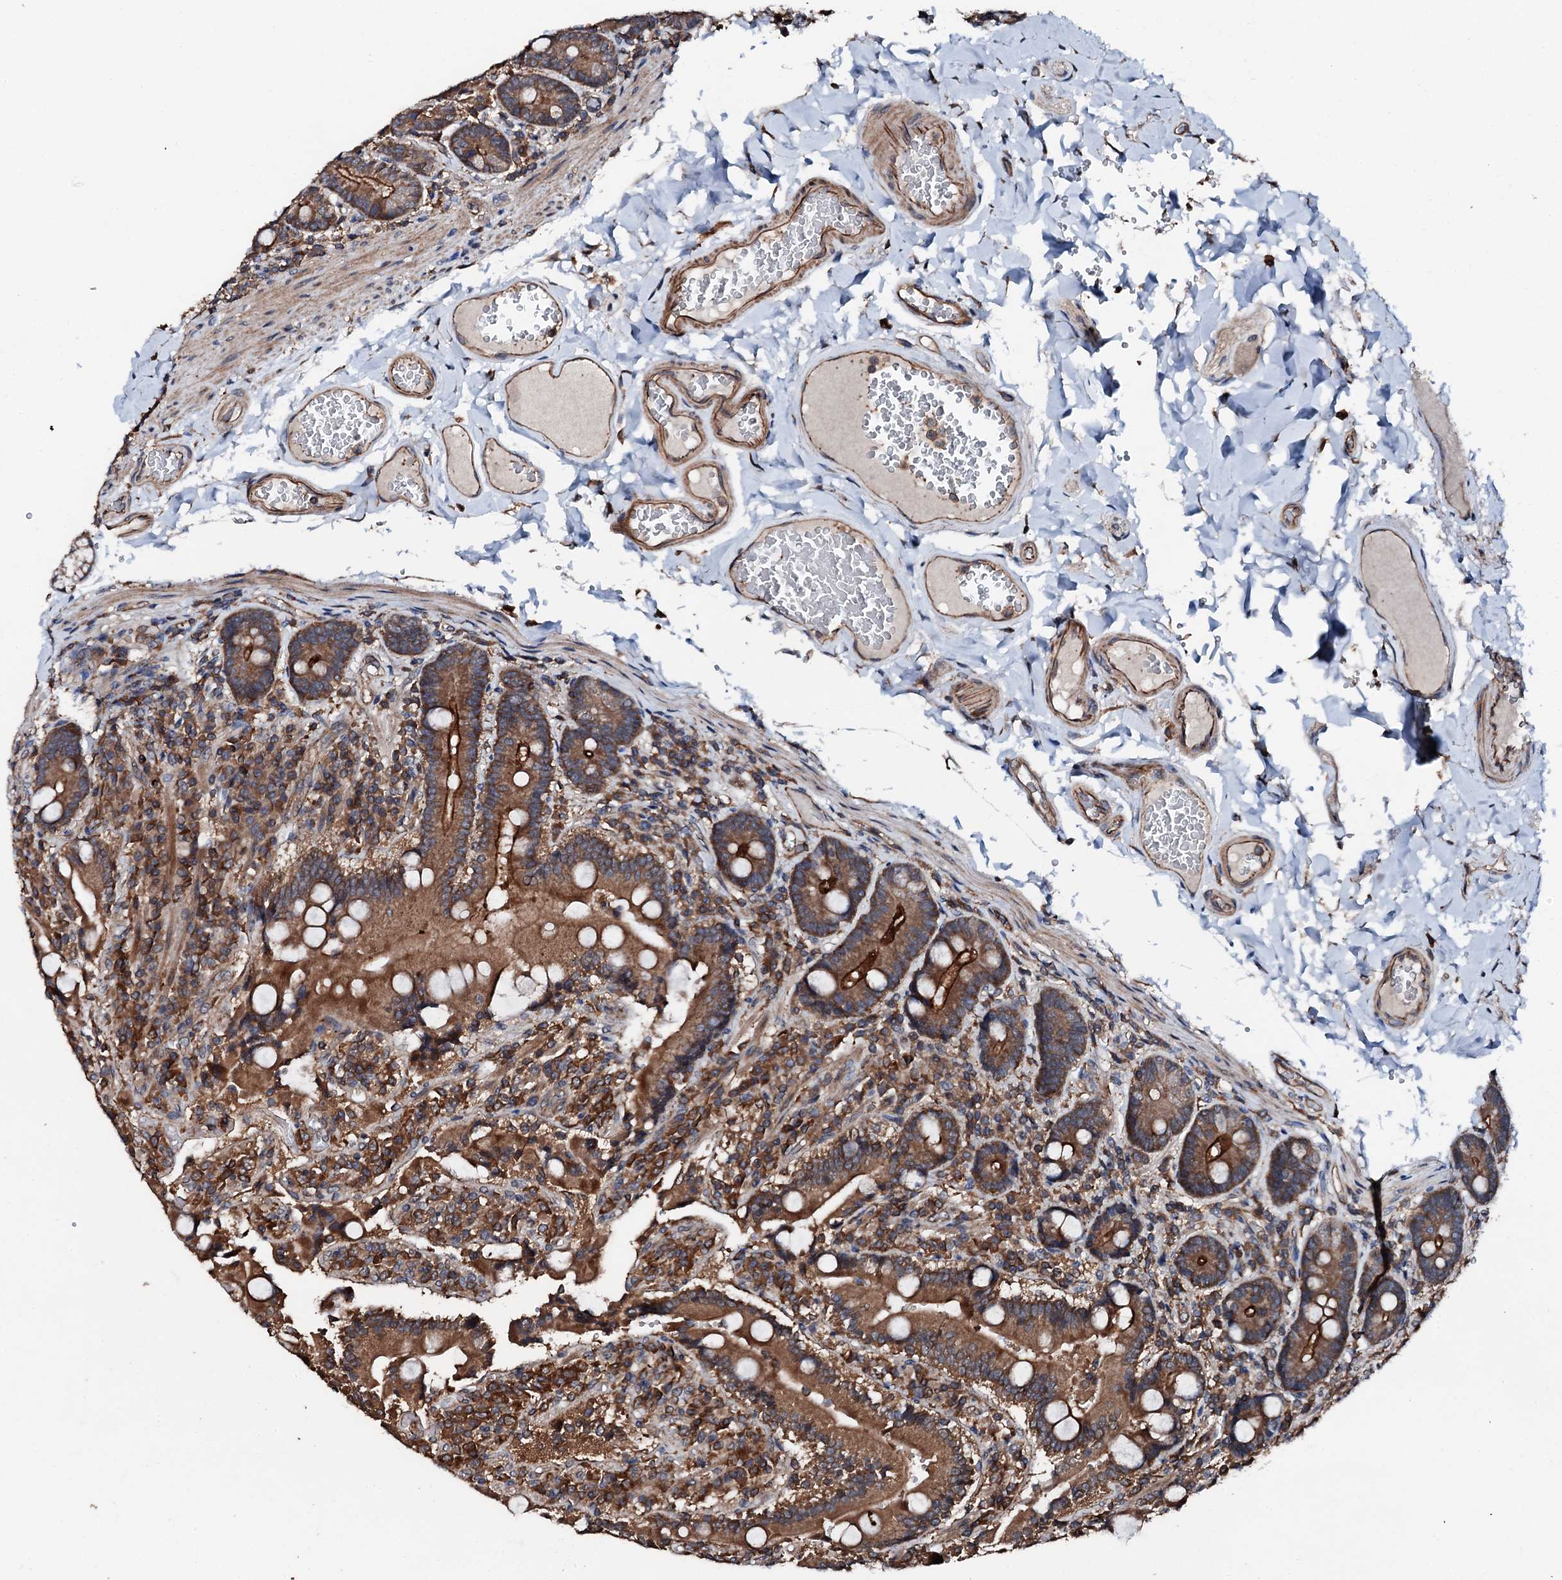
{"staining": {"intensity": "strong", "quantity": ">75%", "location": "cytoplasmic/membranous"}, "tissue": "duodenum", "cell_type": "Glandular cells", "image_type": "normal", "snomed": [{"axis": "morphology", "description": "Normal tissue, NOS"}, {"axis": "topography", "description": "Duodenum"}], "caption": "About >75% of glandular cells in unremarkable human duodenum reveal strong cytoplasmic/membranous protein positivity as visualized by brown immunohistochemical staining.", "gene": "FGD4", "patient": {"sex": "female", "age": 62}}